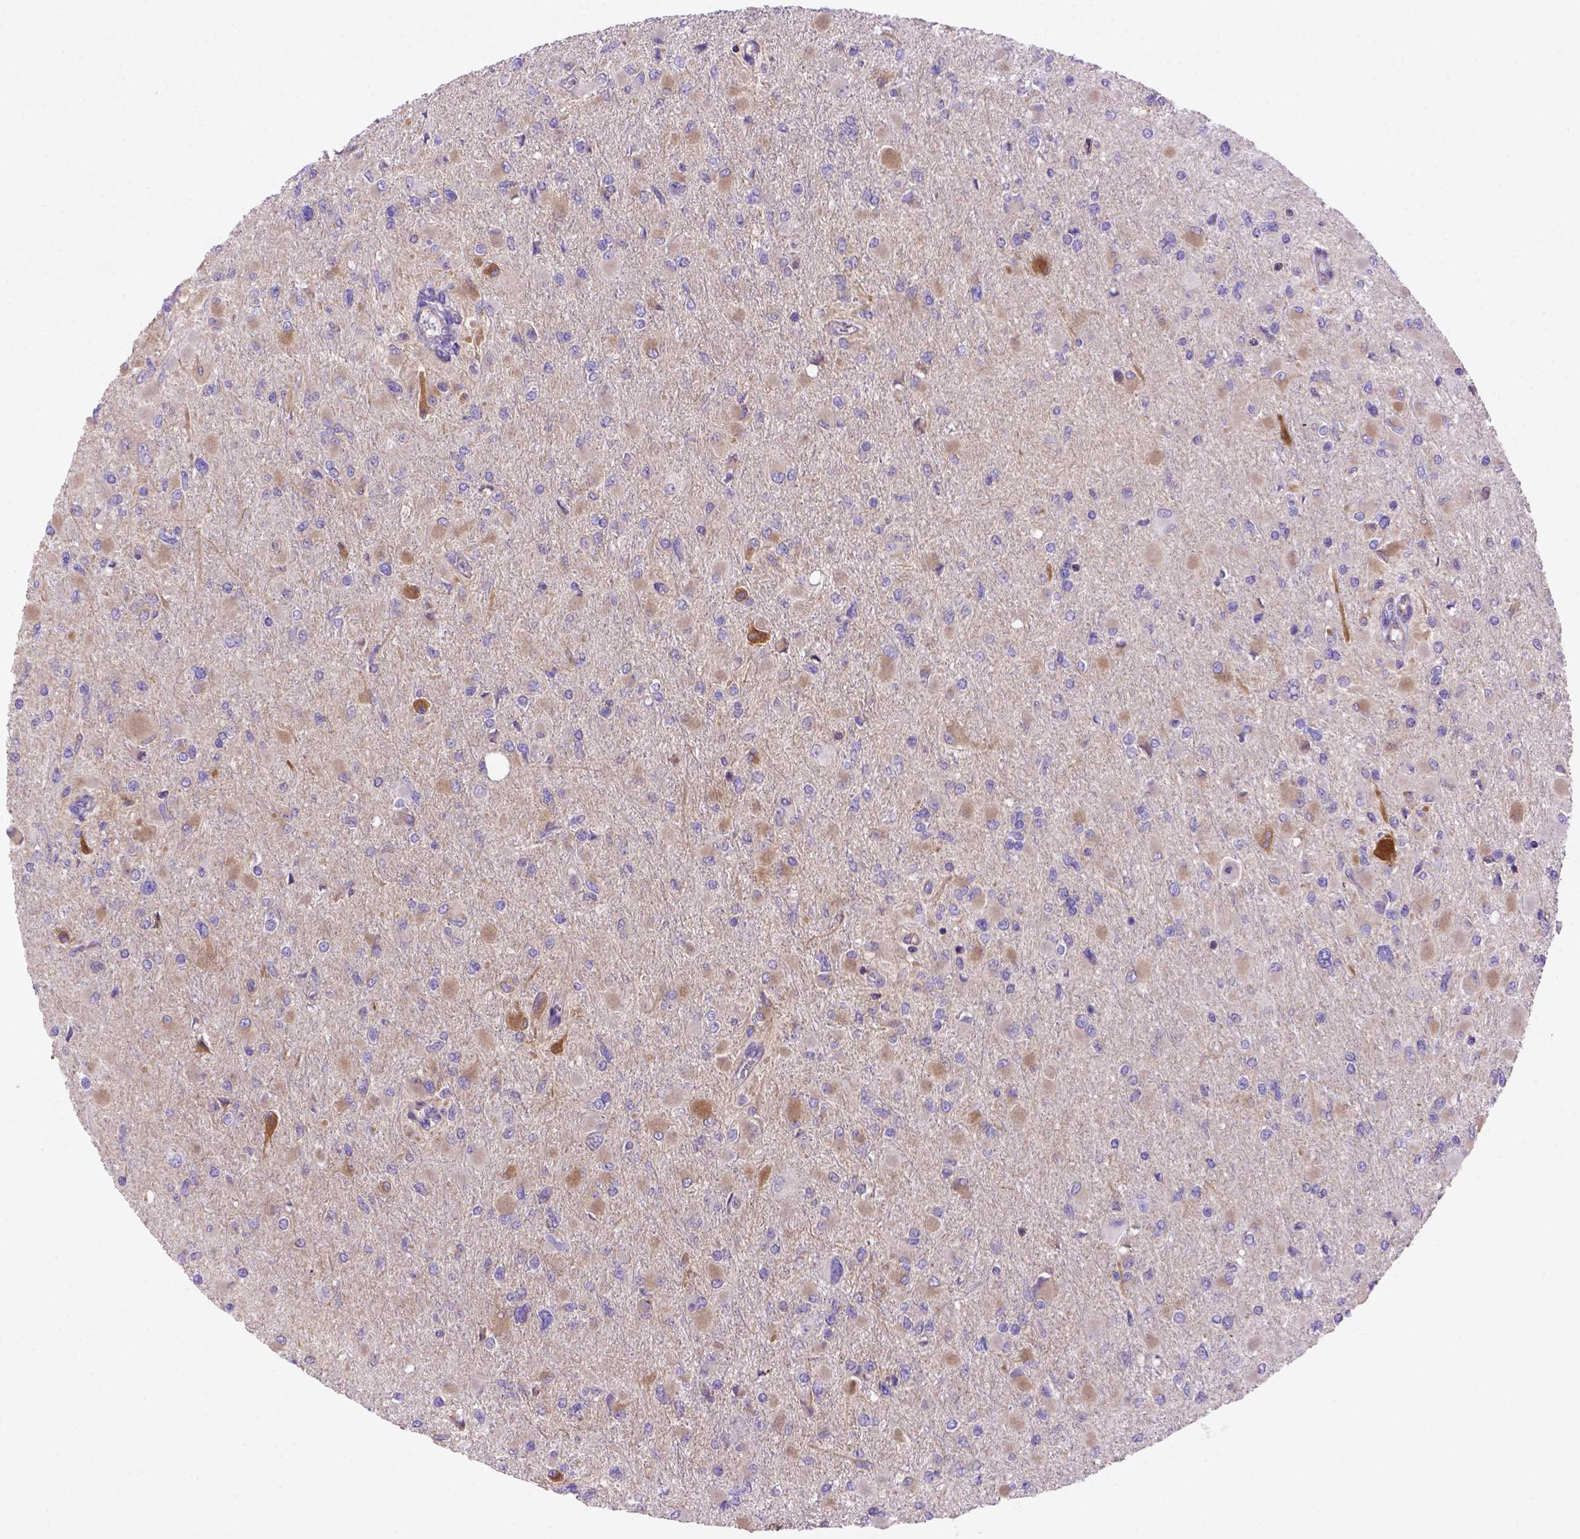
{"staining": {"intensity": "moderate", "quantity": ">75%", "location": "cytoplasmic/membranous"}, "tissue": "glioma", "cell_type": "Tumor cells", "image_type": "cancer", "snomed": [{"axis": "morphology", "description": "Glioma, malignant, High grade"}, {"axis": "topography", "description": "Cerebral cortex"}], "caption": "Malignant glioma (high-grade) stained with a brown dye displays moderate cytoplasmic/membranous positive positivity in about >75% of tumor cells.", "gene": "PEX12", "patient": {"sex": "female", "age": 36}}